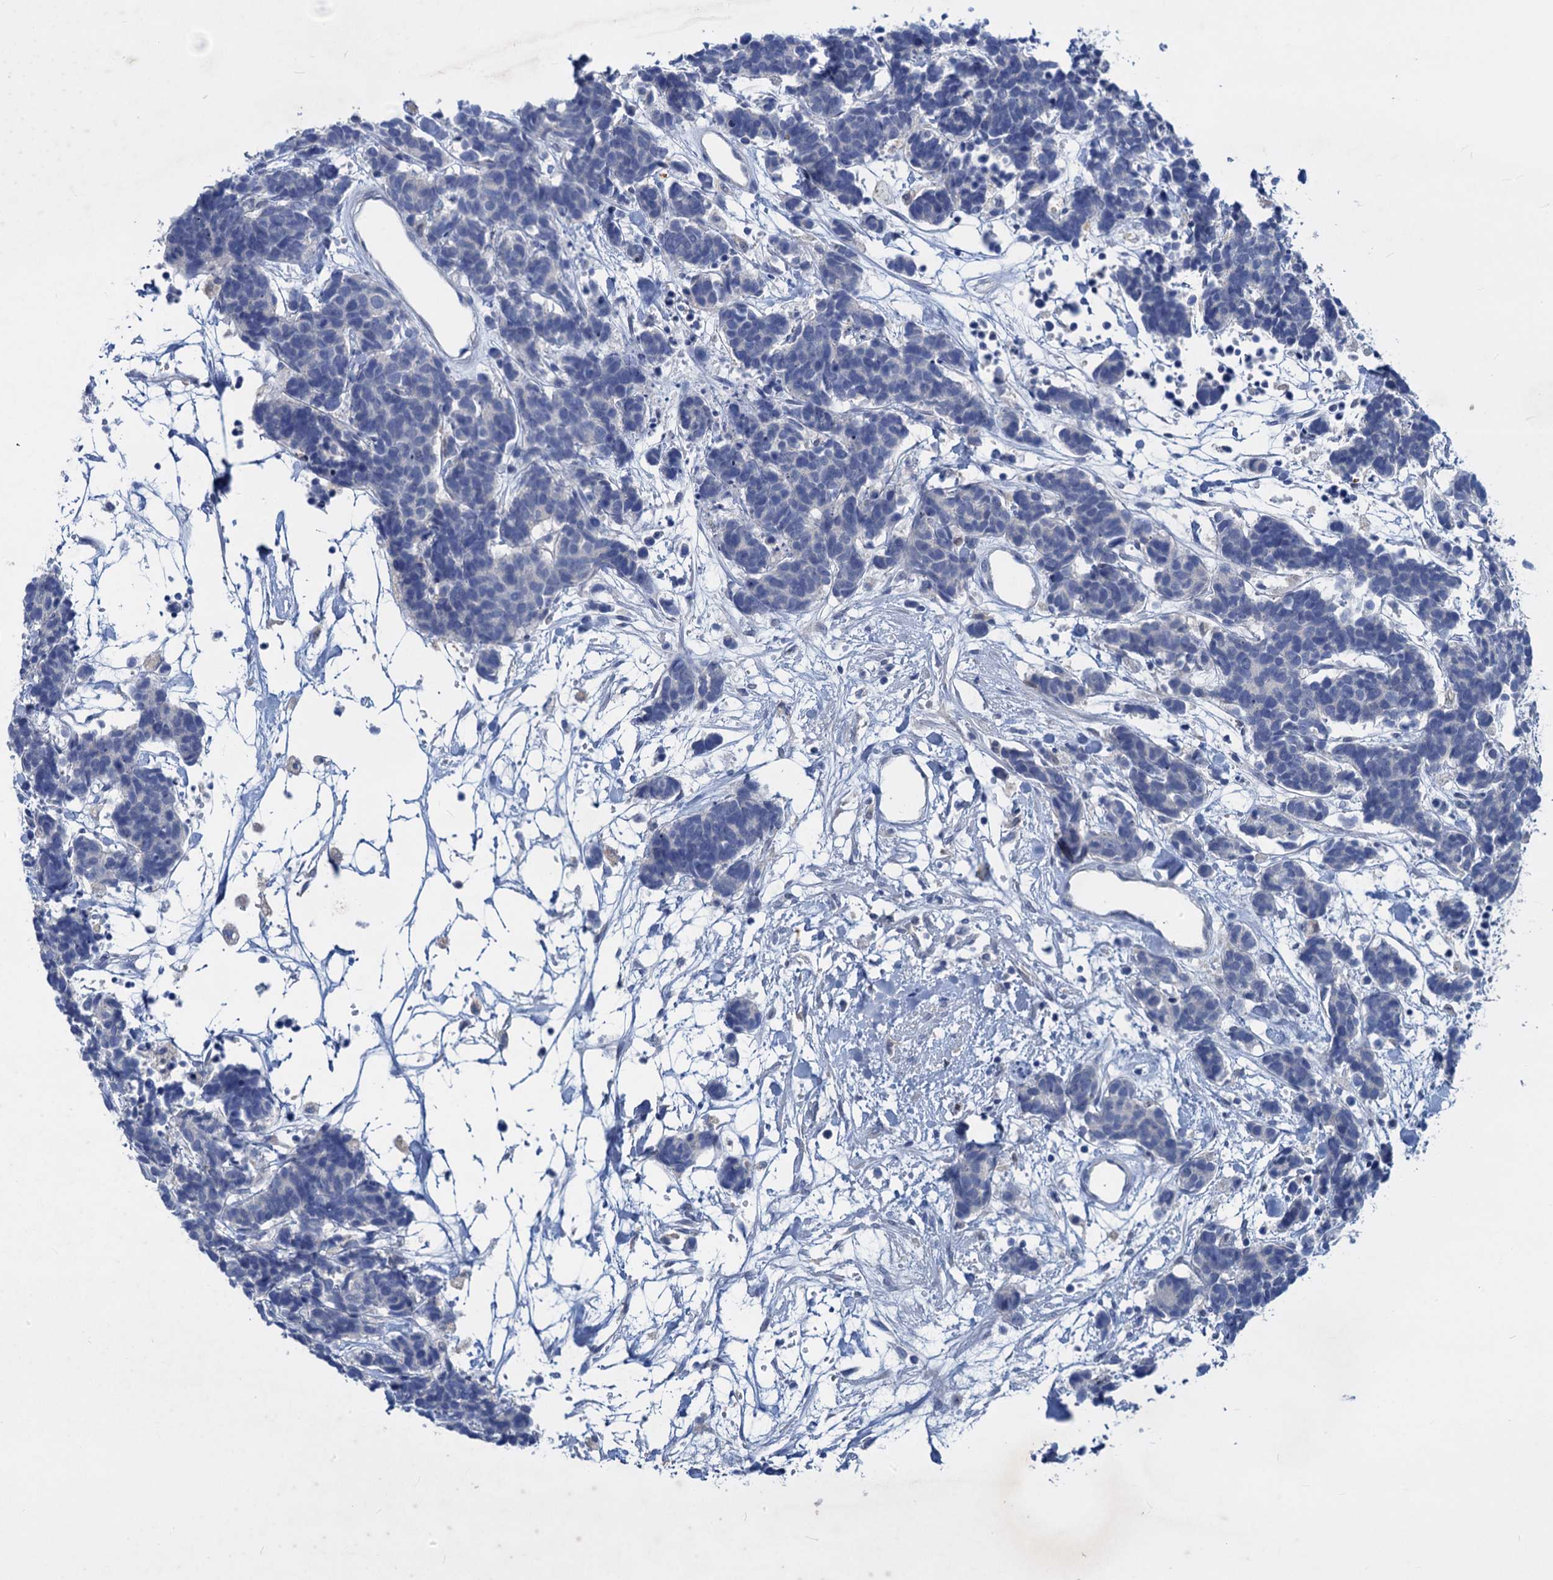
{"staining": {"intensity": "negative", "quantity": "none", "location": "none"}, "tissue": "carcinoid", "cell_type": "Tumor cells", "image_type": "cancer", "snomed": [{"axis": "morphology", "description": "Carcinoma, NOS"}, {"axis": "morphology", "description": "Carcinoid, malignant, NOS"}, {"axis": "topography", "description": "Urinary bladder"}], "caption": "Immunohistochemistry of human carcinoma exhibits no expression in tumor cells. (Stains: DAB immunohistochemistry (IHC) with hematoxylin counter stain, Microscopy: brightfield microscopy at high magnification).", "gene": "RTKN2", "patient": {"sex": "male", "age": 57}}